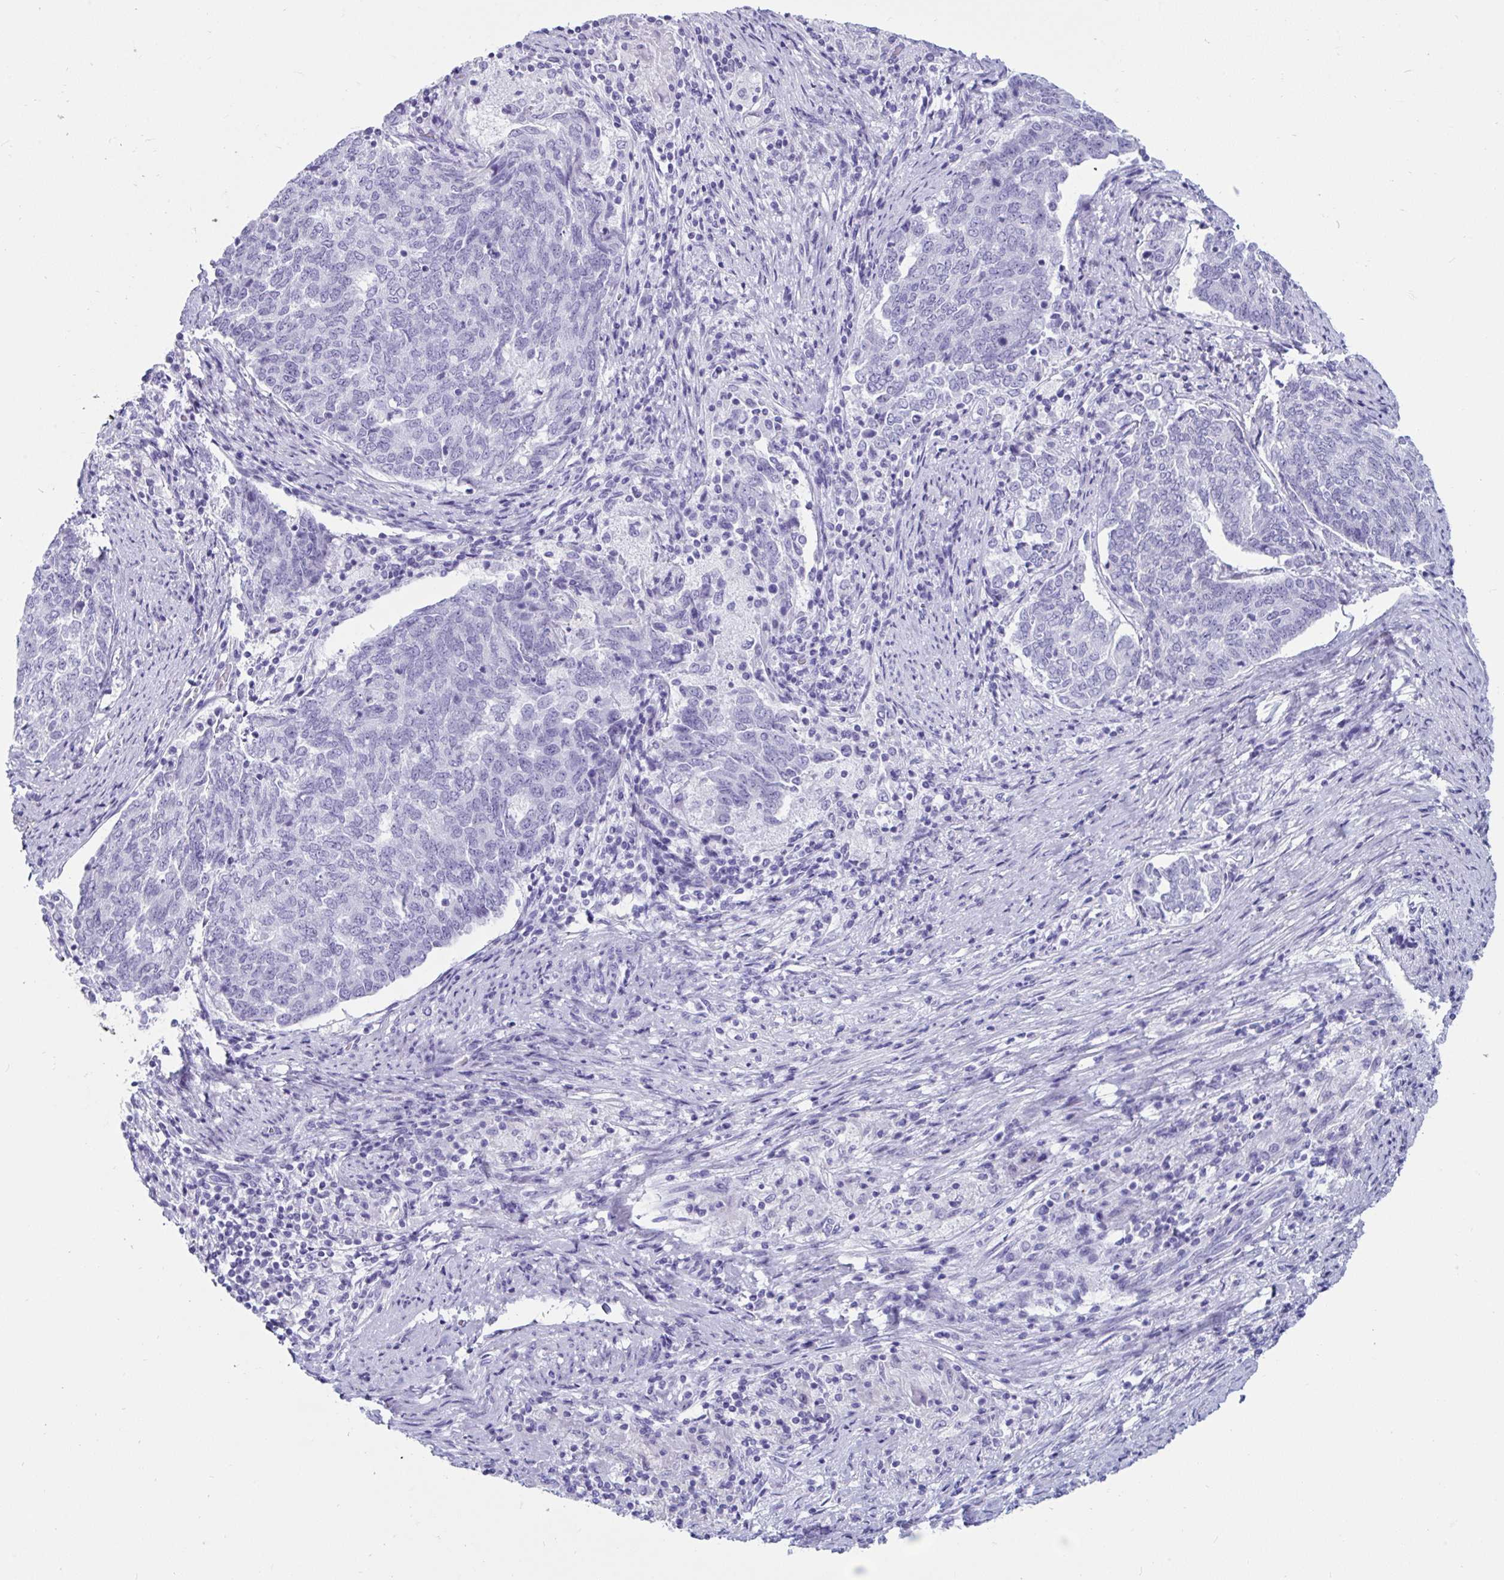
{"staining": {"intensity": "negative", "quantity": "none", "location": "none"}, "tissue": "endometrial cancer", "cell_type": "Tumor cells", "image_type": "cancer", "snomed": [{"axis": "morphology", "description": "Adenocarcinoma, NOS"}, {"axis": "topography", "description": "Endometrium"}], "caption": "DAB (3,3'-diaminobenzidine) immunohistochemical staining of endometrial cancer (adenocarcinoma) exhibits no significant staining in tumor cells.", "gene": "GKN2", "patient": {"sex": "female", "age": 80}}